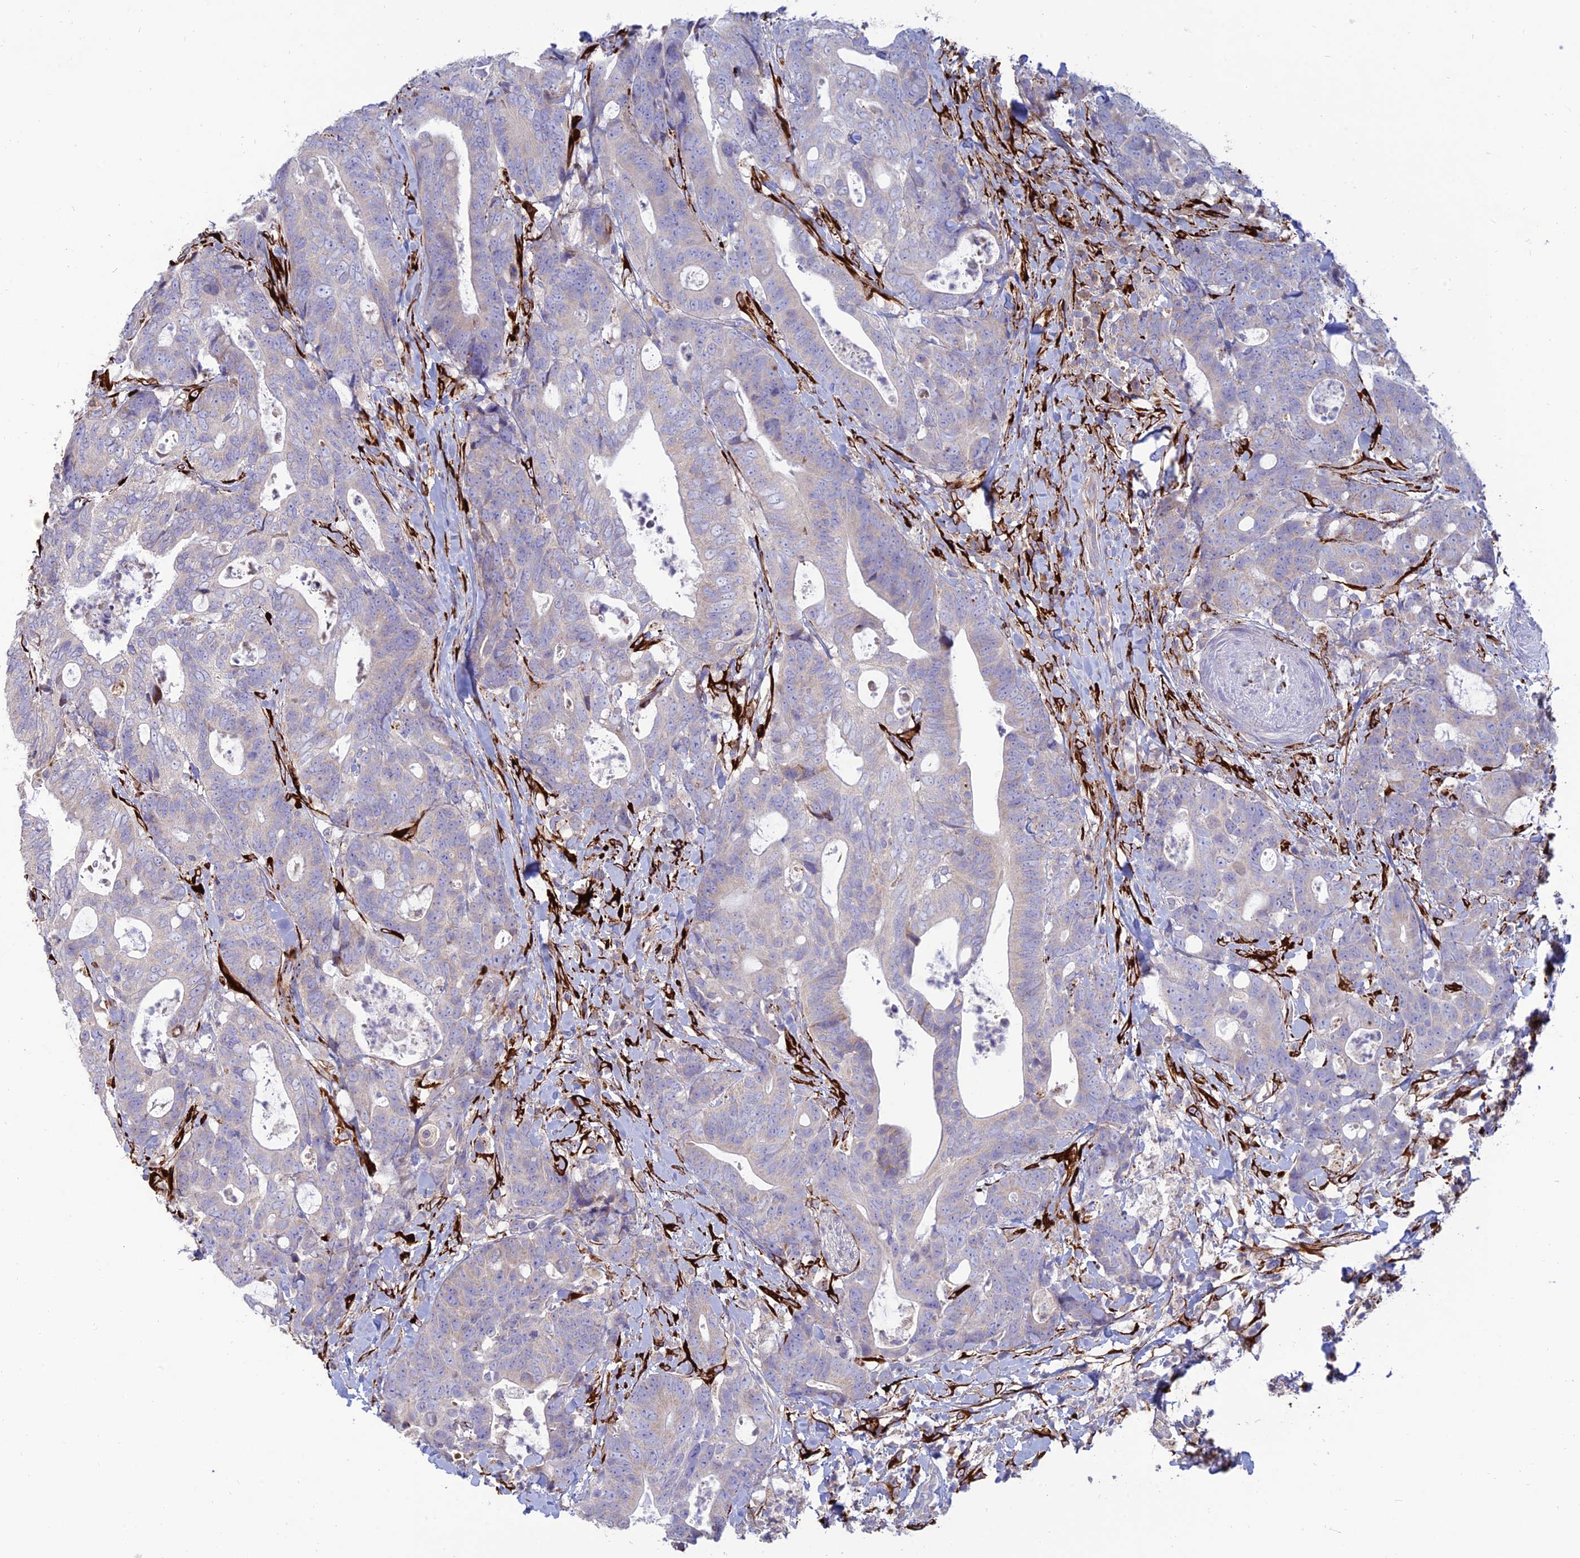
{"staining": {"intensity": "negative", "quantity": "none", "location": "none"}, "tissue": "colorectal cancer", "cell_type": "Tumor cells", "image_type": "cancer", "snomed": [{"axis": "morphology", "description": "Adenocarcinoma, NOS"}, {"axis": "topography", "description": "Colon"}], "caption": "Tumor cells are negative for brown protein staining in colorectal cancer. The staining was performed using DAB to visualize the protein expression in brown, while the nuclei were stained in blue with hematoxylin (Magnification: 20x).", "gene": "RCN3", "patient": {"sex": "female", "age": 82}}